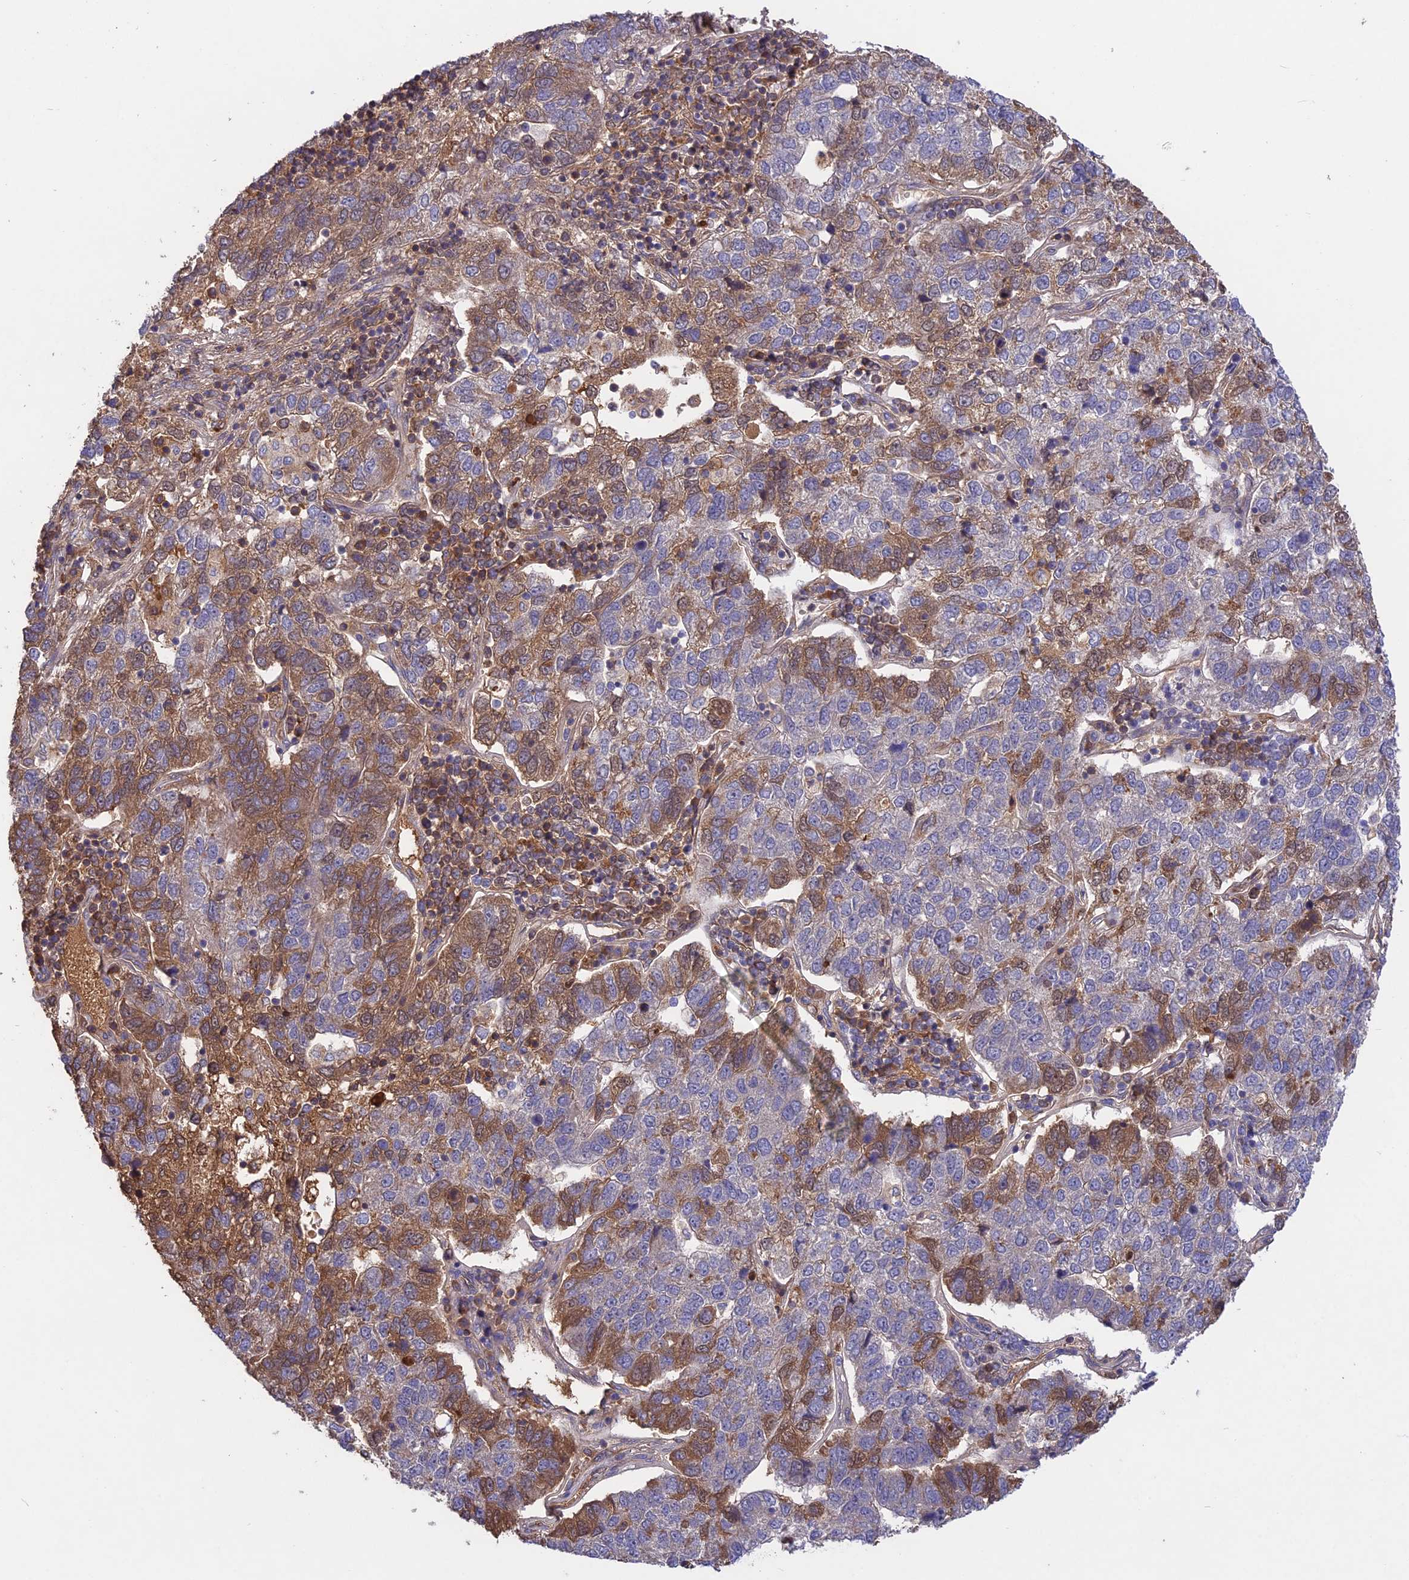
{"staining": {"intensity": "moderate", "quantity": "25%-75%", "location": "cytoplasmic/membranous"}, "tissue": "pancreatic cancer", "cell_type": "Tumor cells", "image_type": "cancer", "snomed": [{"axis": "morphology", "description": "Adenocarcinoma, NOS"}, {"axis": "topography", "description": "Pancreas"}], "caption": "DAB (3,3'-diaminobenzidine) immunohistochemical staining of adenocarcinoma (pancreatic) displays moderate cytoplasmic/membranous protein positivity in approximately 25%-75% of tumor cells.", "gene": "ADO", "patient": {"sex": "female", "age": 61}}